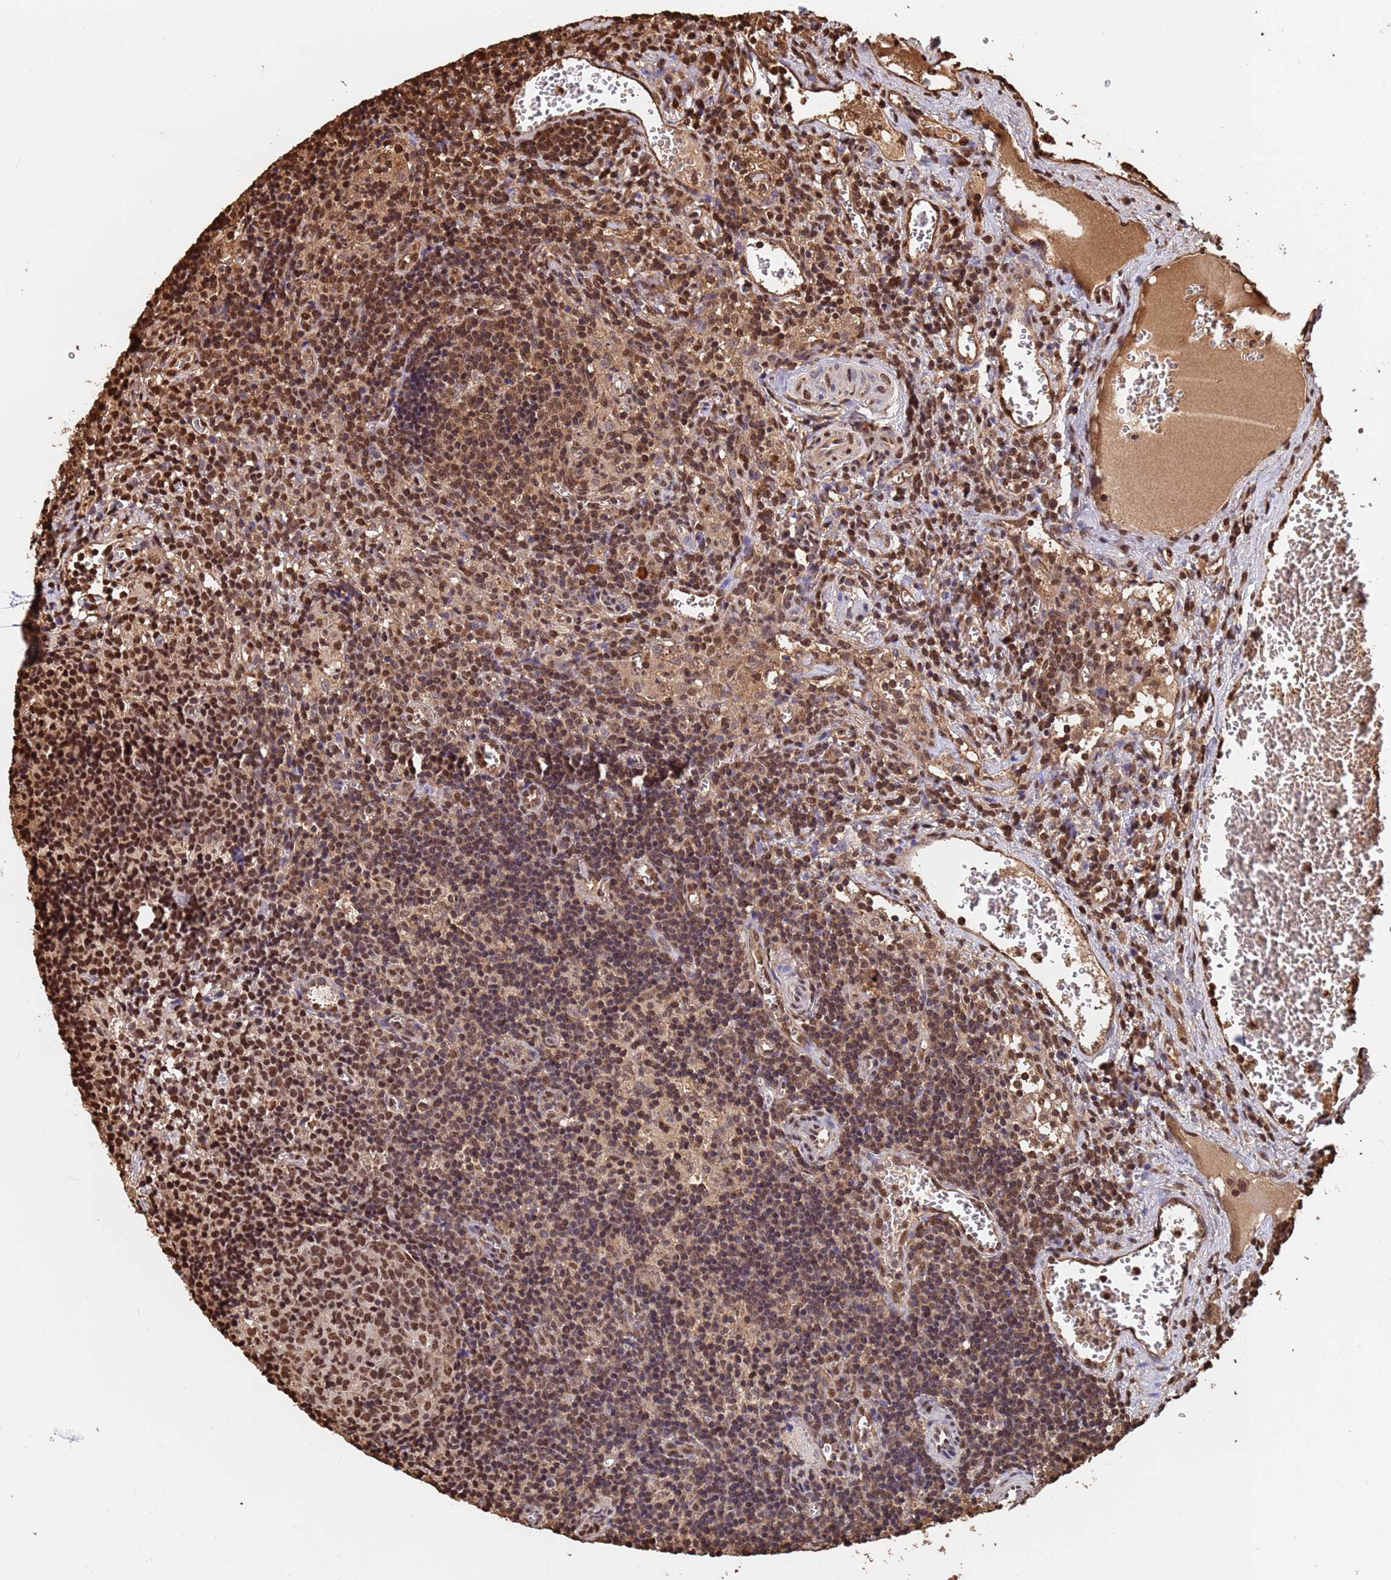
{"staining": {"intensity": "moderate", "quantity": ">75%", "location": "nuclear"}, "tissue": "lymph node", "cell_type": "Germinal center cells", "image_type": "normal", "snomed": [{"axis": "morphology", "description": "Normal tissue, NOS"}, {"axis": "topography", "description": "Lymph node"}], "caption": "The photomicrograph reveals a brown stain indicating the presence of a protein in the nuclear of germinal center cells in lymph node.", "gene": "SUMO2", "patient": {"sex": "female", "age": 37}}